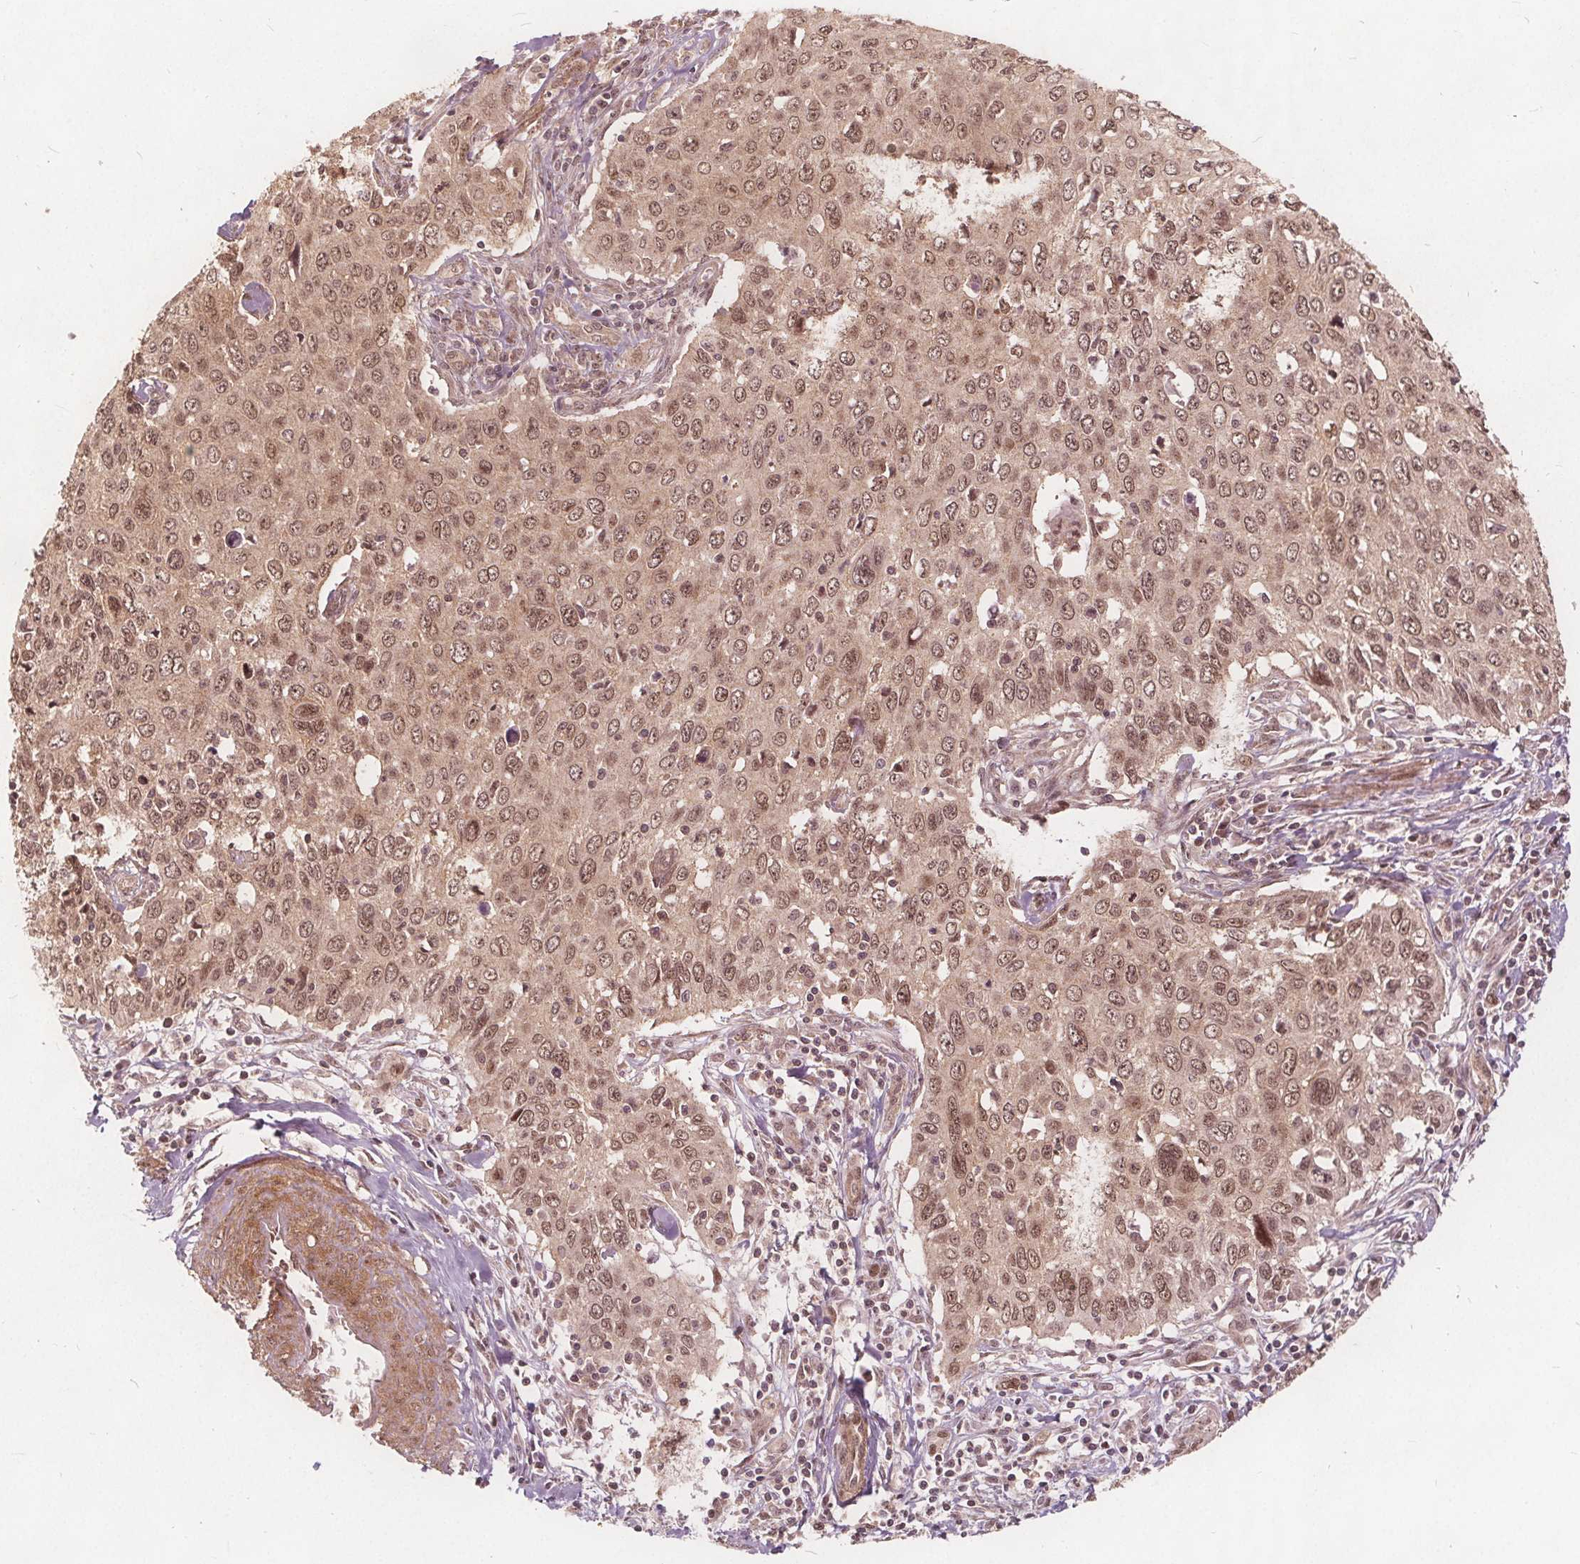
{"staining": {"intensity": "moderate", "quantity": ">75%", "location": "nuclear"}, "tissue": "cervical cancer", "cell_type": "Tumor cells", "image_type": "cancer", "snomed": [{"axis": "morphology", "description": "Squamous cell carcinoma, NOS"}, {"axis": "topography", "description": "Cervix"}], "caption": "About >75% of tumor cells in human cervical cancer demonstrate moderate nuclear protein expression as visualized by brown immunohistochemical staining.", "gene": "PPP1CB", "patient": {"sex": "female", "age": 38}}